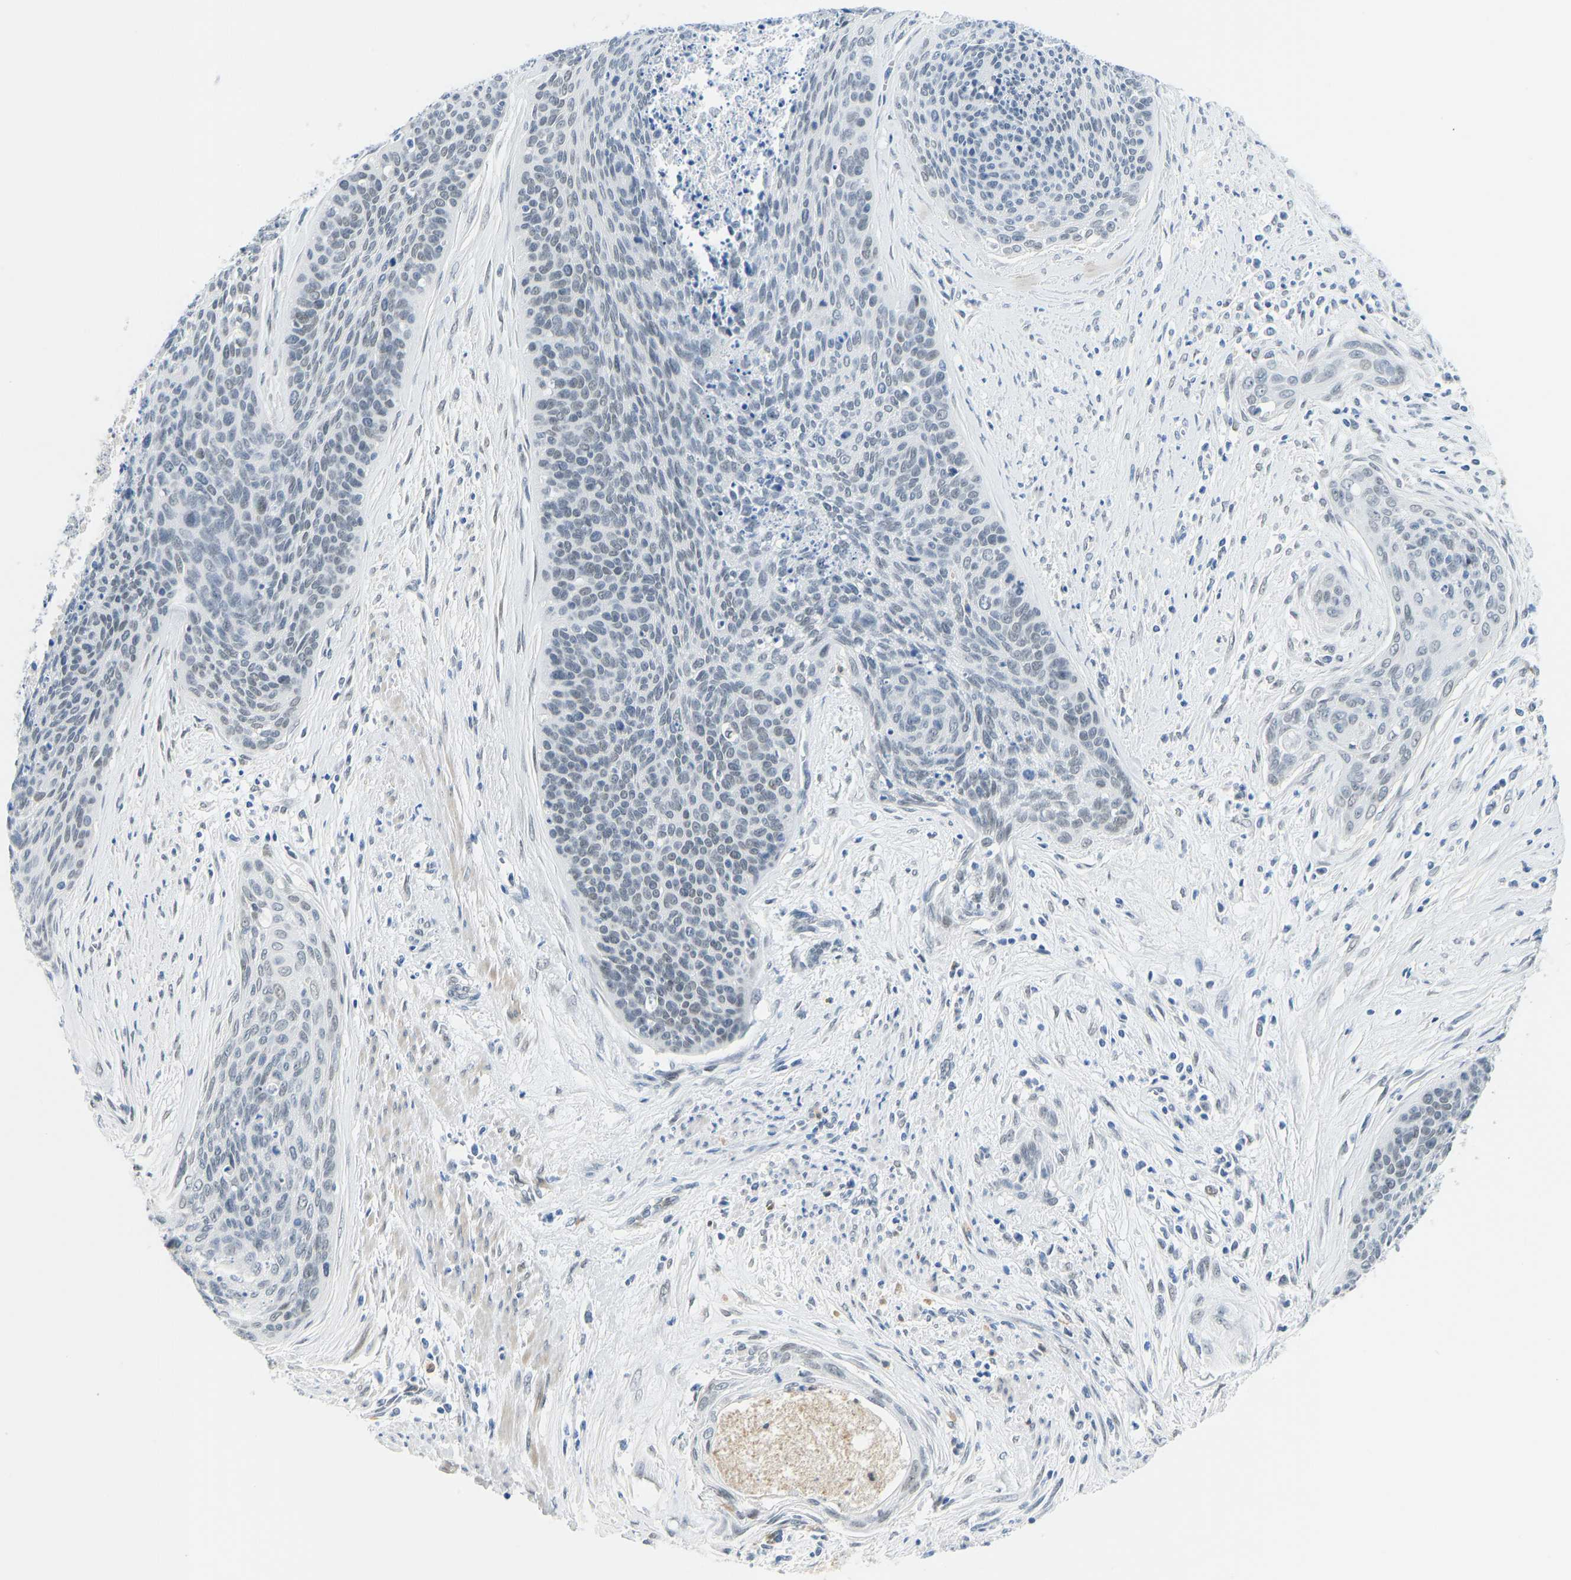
{"staining": {"intensity": "negative", "quantity": "none", "location": "none"}, "tissue": "cervical cancer", "cell_type": "Tumor cells", "image_type": "cancer", "snomed": [{"axis": "morphology", "description": "Squamous cell carcinoma, NOS"}, {"axis": "topography", "description": "Cervix"}], "caption": "High magnification brightfield microscopy of squamous cell carcinoma (cervical) stained with DAB (3,3'-diaminobenzidine) (brown) and counterstained with hematoxylin (blue): tumor cells show no significant positivity. (DAB (3,3'-diaminobenzidine) immunohistochemistry visualized using brightfield microscopy, high magnification).", "gene": "TXNDC2", "patient": {"sex": "female", "age": 55}}